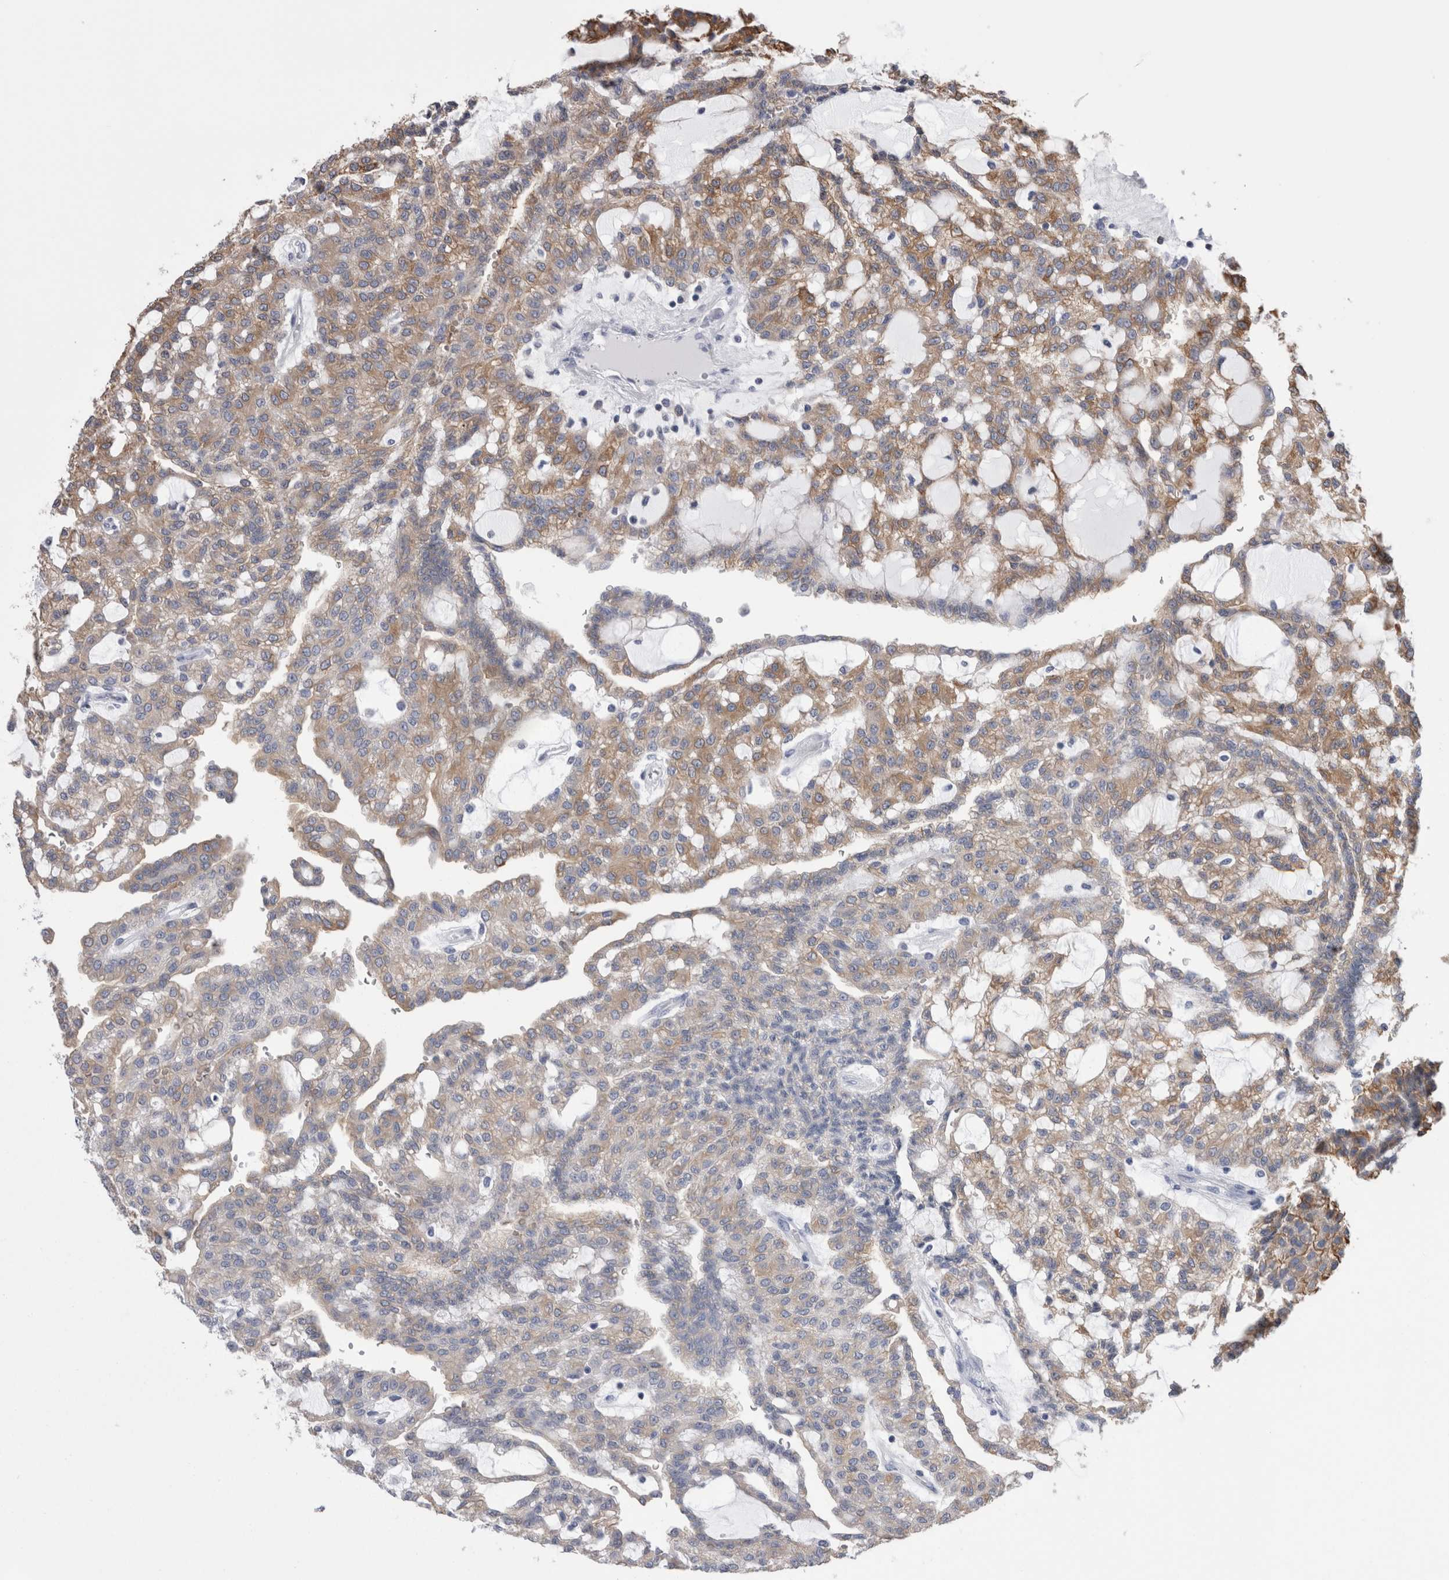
{"staining": {"intensity": "moderate", "quantity": ">75%", "location": "cytoplasmic/membranous"}, "tissue": "renal cancer", "cell_type": "Tumor cells", "image_type": "cancer", "snomed": [{"axis": "morphology", "description": "Adenocarcinoma, NOS"}, {"axis": "topography", "description": "Kidney"}], "caption": "Renal cancer (adenocarcinoma) was stained to show a protein in brown. There is medium levels of moderate cytoplasmic/membranous staining in about >75% of tumor cells.", "gene": "DCTN6", "patient": {"sex": "male", "age": 63}}